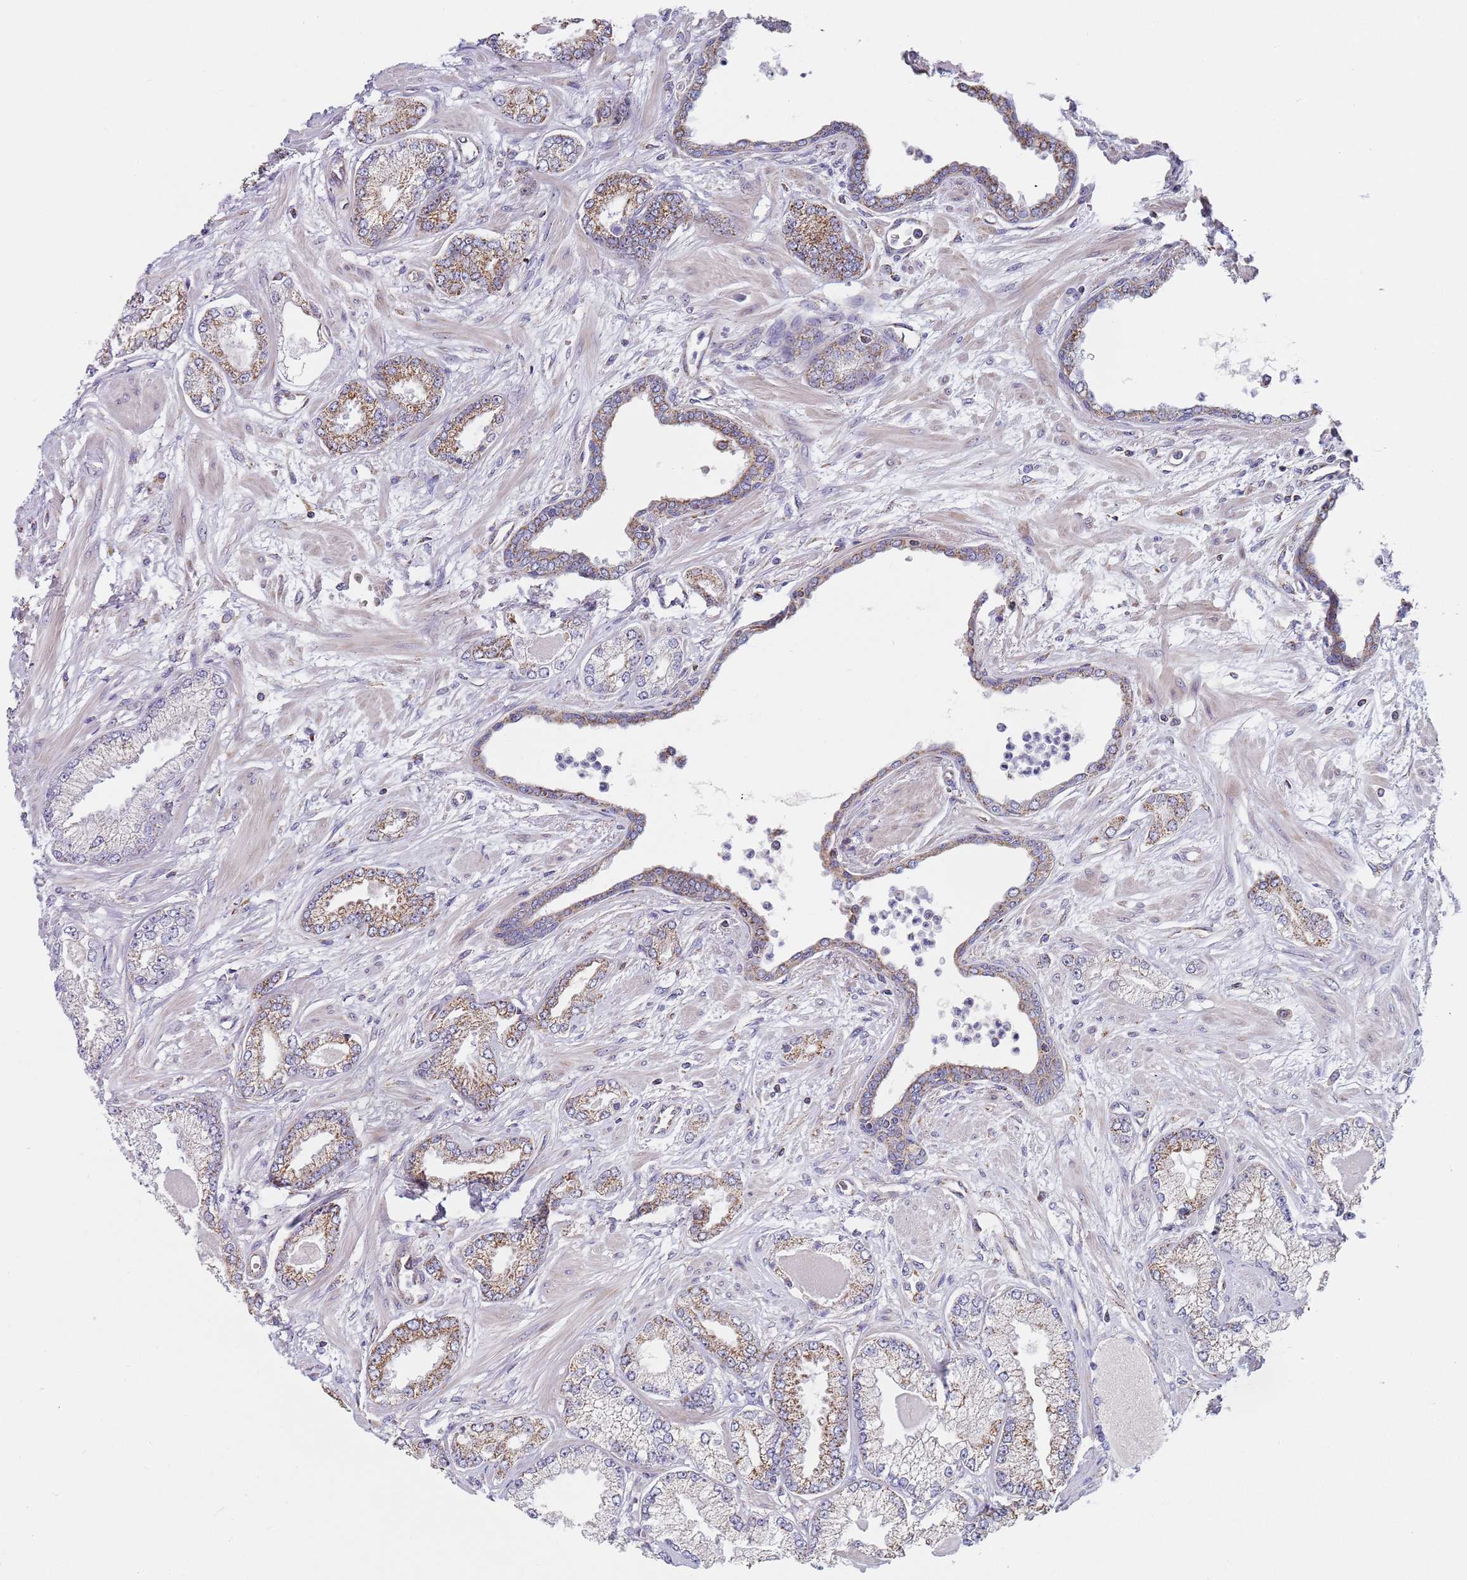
{"staining": {"intensity": "moderate", "quantity": "25%-75%", "location": "cytoplasmic/membranous"}, "tissue": "prostate cancer", "cell_type": "Tumor cells", "image_type": "cancer", "snomed": [{"axis": "morphology", "description": "Adenocarcinoma, Low grade"}, {"axis": "topography", "description": "Prostate"}], "caption": "Immunohistochemistry of human prostate cancer shows medium levels of moderate cytoplasmic/membranous positivity in about 25%-75% of tumor cells.", "gene": "PWWP3A", "patient": {"sex": "male", "age": 64}}